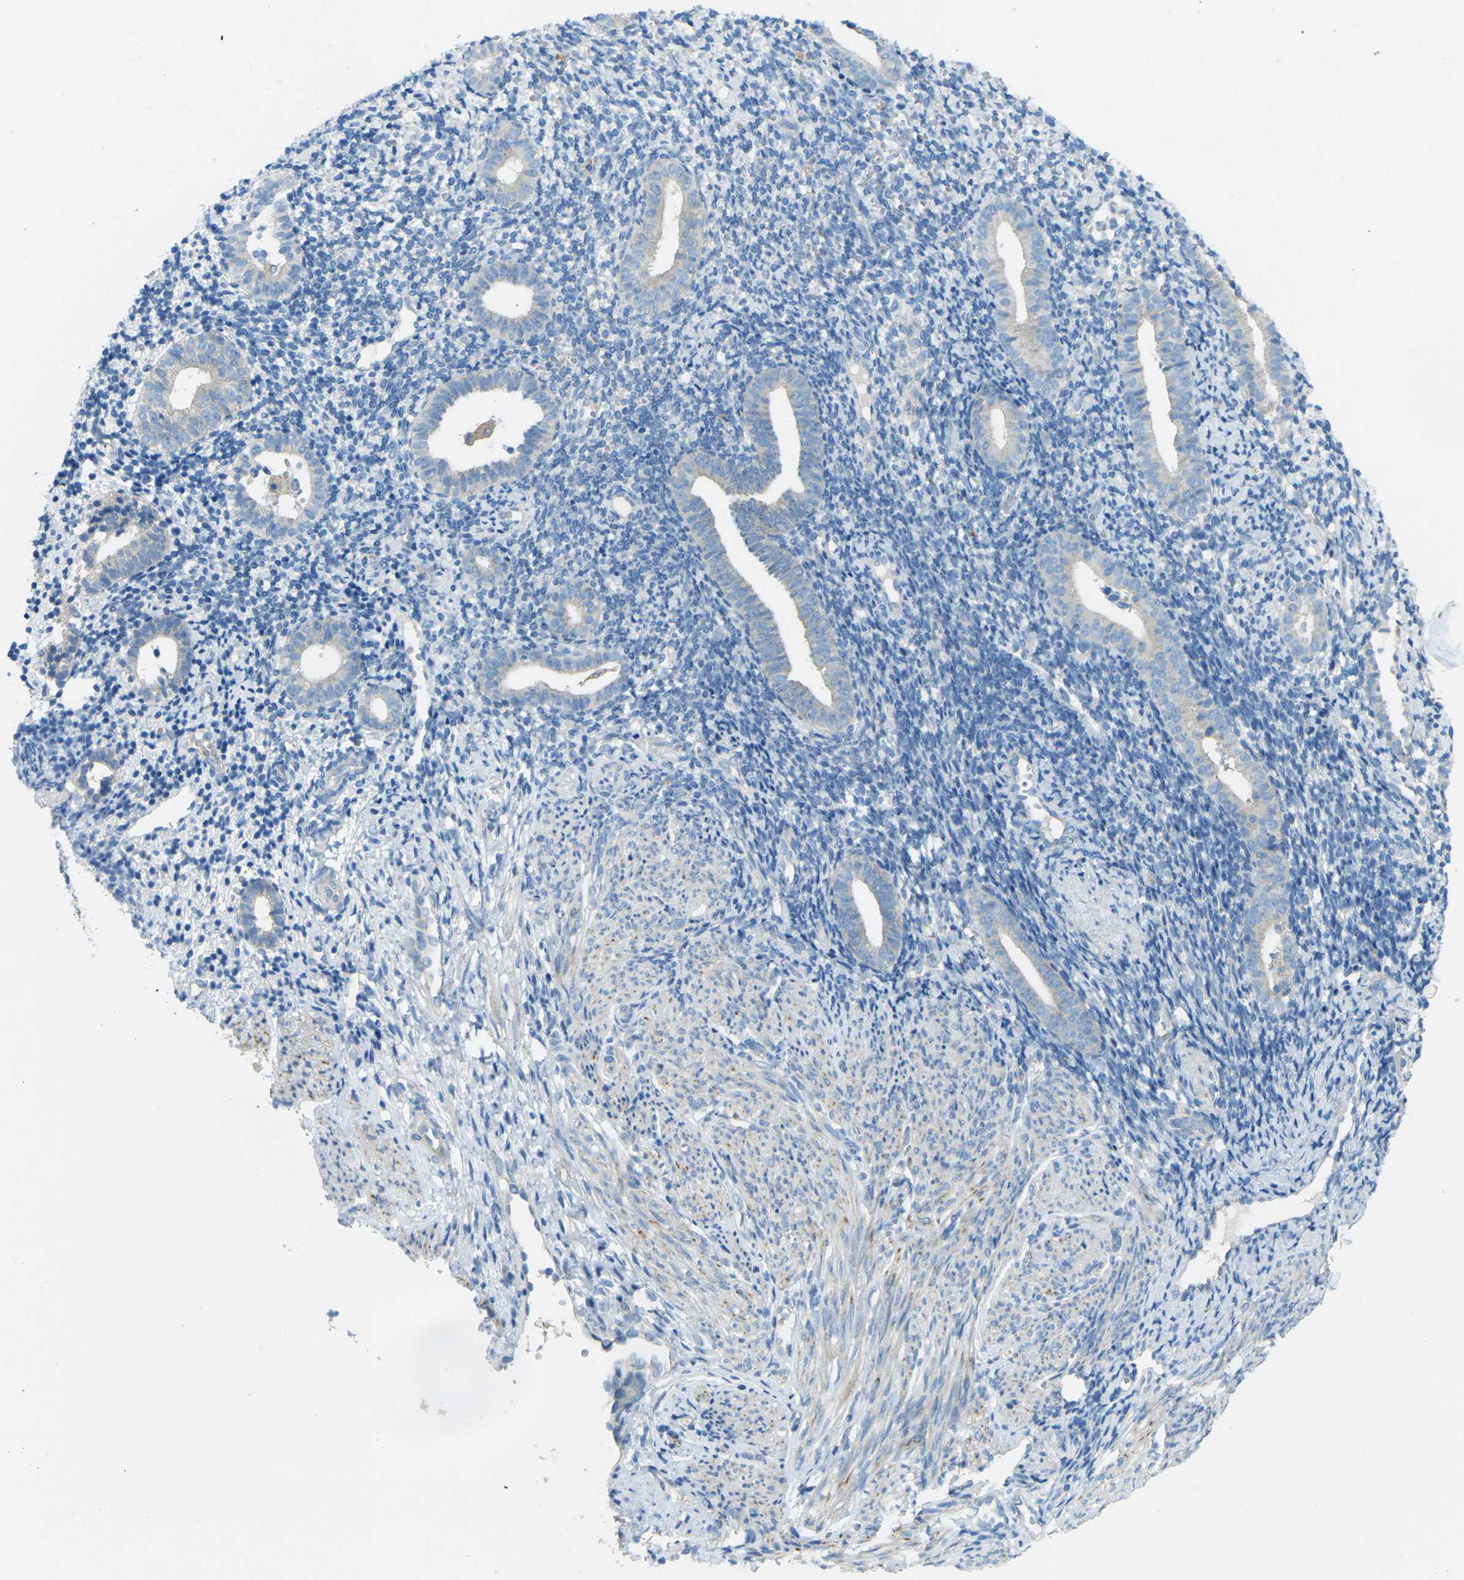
{"staining": {"intensity": "negative", "quantity": "none", "location": "none"}, "tissue": "endometrium", "cell_type": "Cells in endometrial stroma", "image_type": "normal", "snomed": [{"axis": "morphology", "description": "Normal tissue, NOS"}, {"axis": "topography", "description": "Endometrium"}], "caption": "This is an immunohistochemistry (IHC) image of normal endometrium. There is no expression in cells in endometrial stroma.", "gene": "MYLK4", "patient": {"sex": "female", "age": 50}}